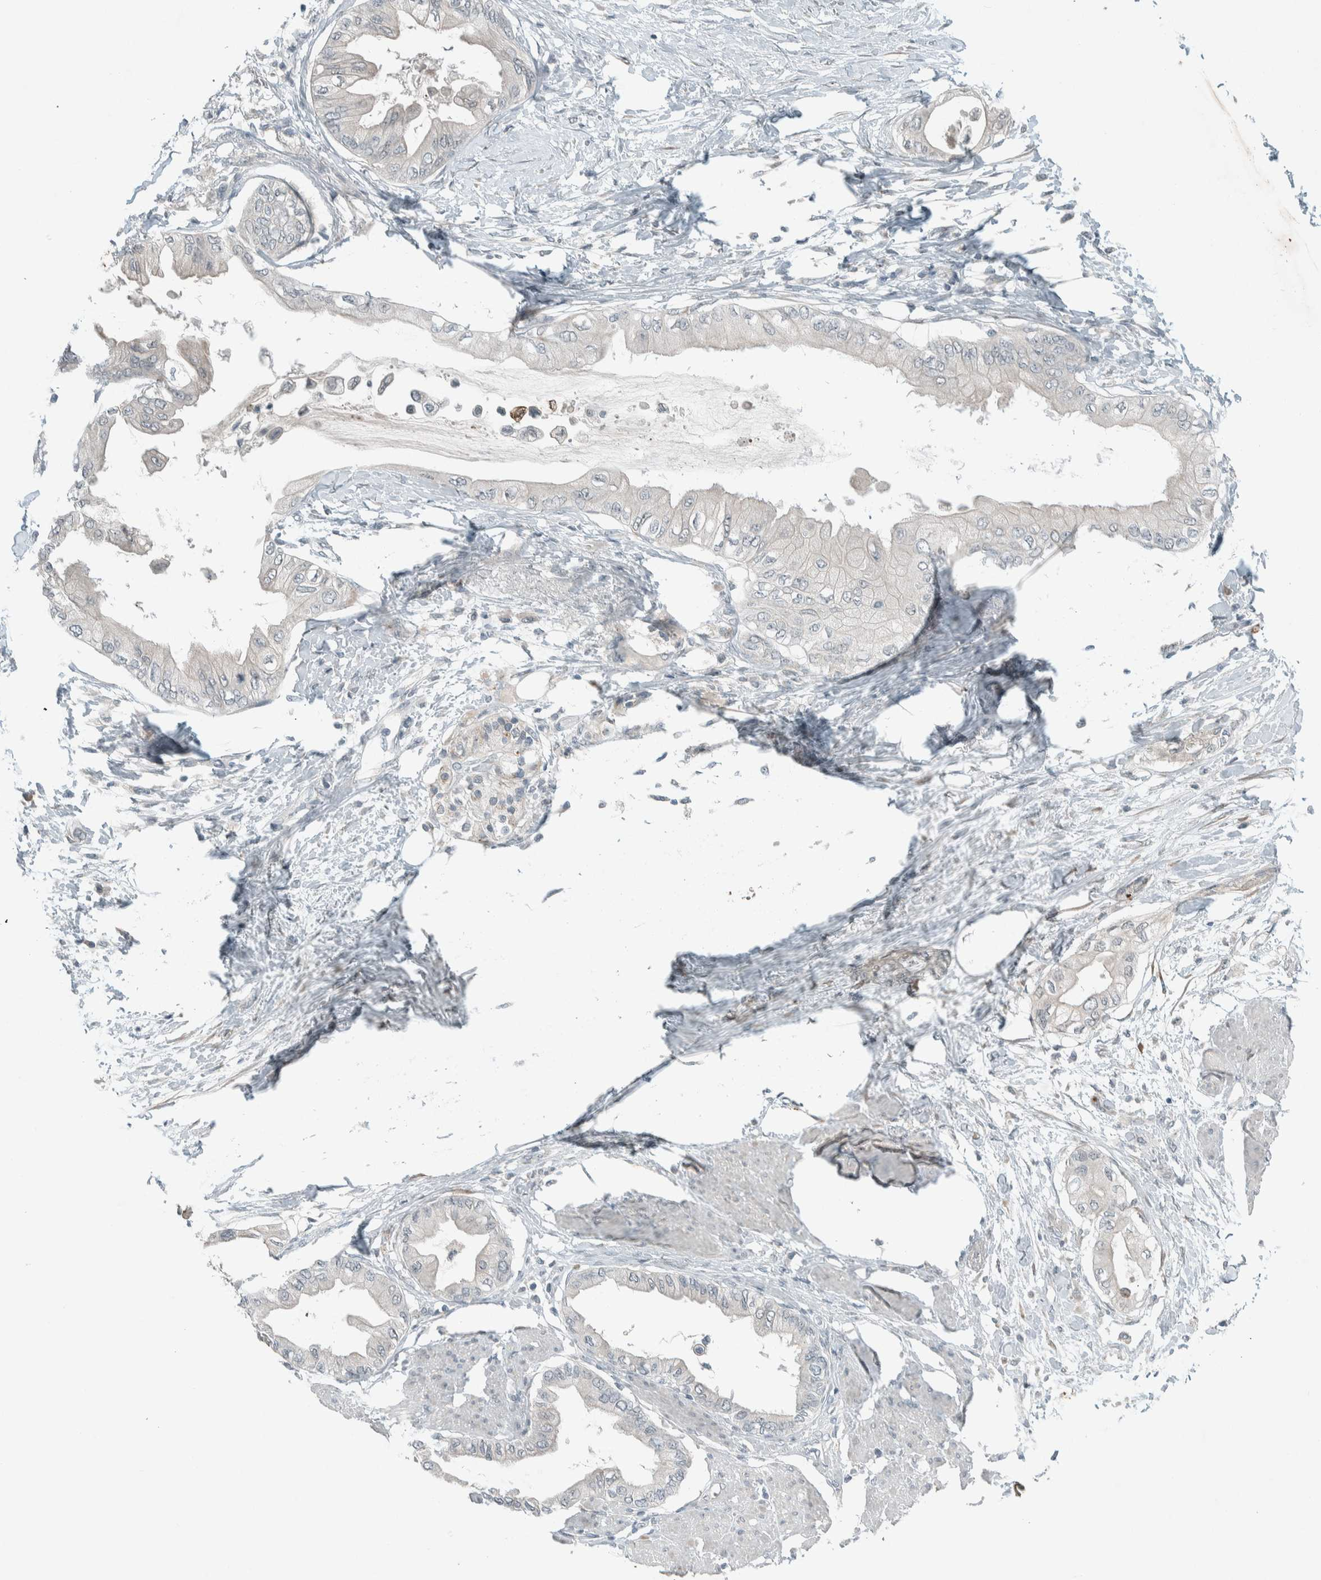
{"staining": {"intensity": "negative", "quantity": "none", "location": "none"}, "tissue": "pancreatic cancer", "cell_type": "Tumor cells", "image_type": "cancer", "snomed": [{"axis": "morphology", "description": "Normal tissue, NOS"}, {"axis": "morphology", "description": "Adenocarcinoma, NOS"}, {"axis": "topography", "description": "Pancreas"}, {"axis": "topography", "description": "Duodenum"}], "caption": "Pancreatic cancer (adenocarcinoma) stained for a protein using immunohistochemistry (IHC) displays no staining tumor cells.", "gene": "CERCAM", "patient": {"sex": "female", "age": 60}}